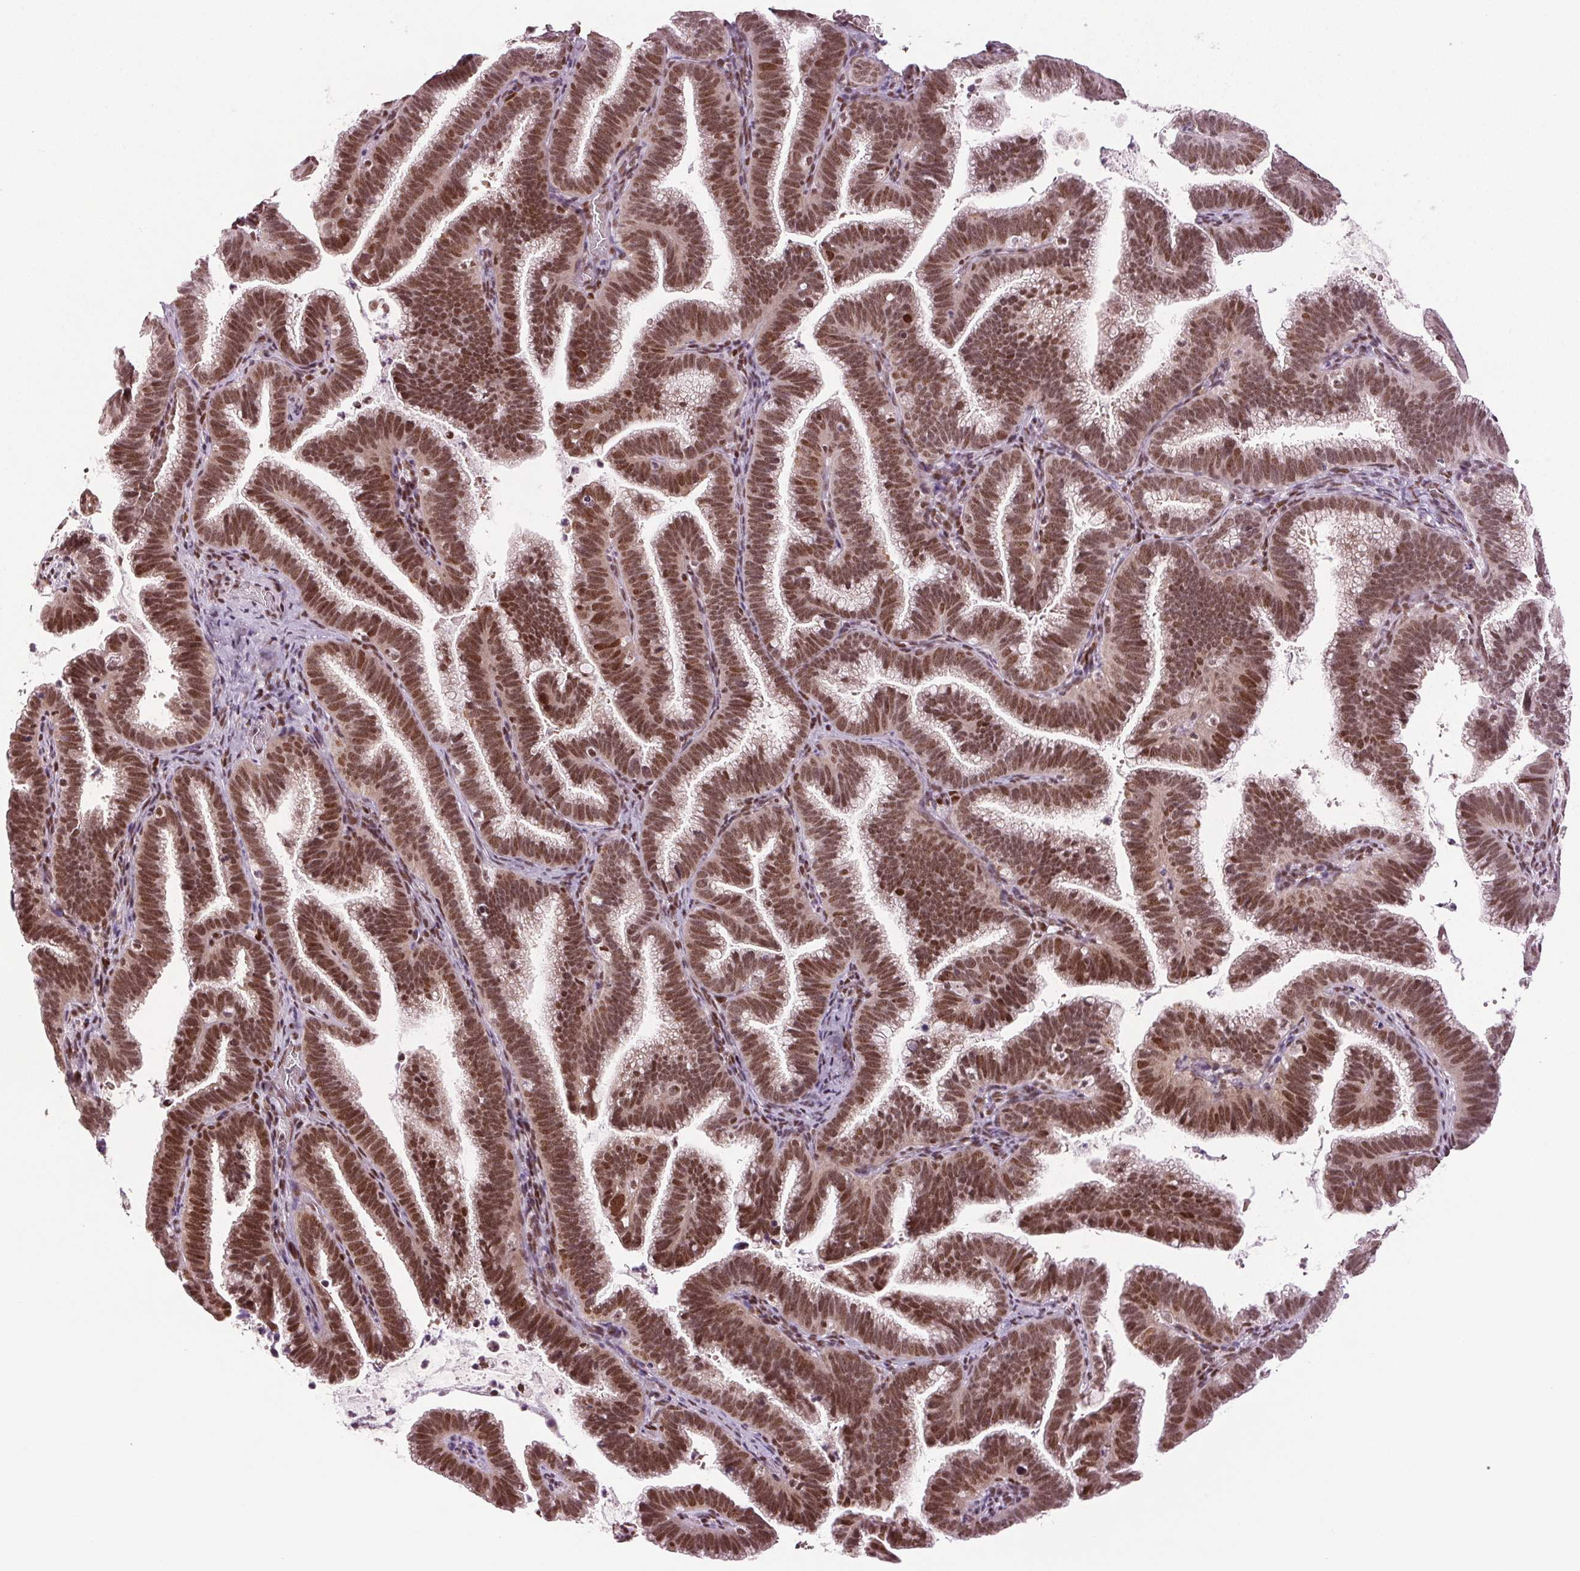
{"staining": {"intensity": "moderate", "quantity": ">75%", "location": "nuclear"}, "tissue": "cervical cancer", "cell_type": "Tumor cells", "image_type": "cancer", "snomed": [{"axis": "morphology", "description": "Squamous cell carcinoma, NOS"}, {"axis": "topography", "description": "Cervix"}], "caption": "Immunohistochemistry (IHC) (DAB (3,3'-diaminobenzidine)) staining of cervical squamous cell carcinoma demonstrates moderate nuclear protein staining in approximately >75% of tumor cells. (DAB = brown stain, brightfield microscopy at high magnification).", "gene": "XPC", "patient": {"sex": "female", "age": 39}}